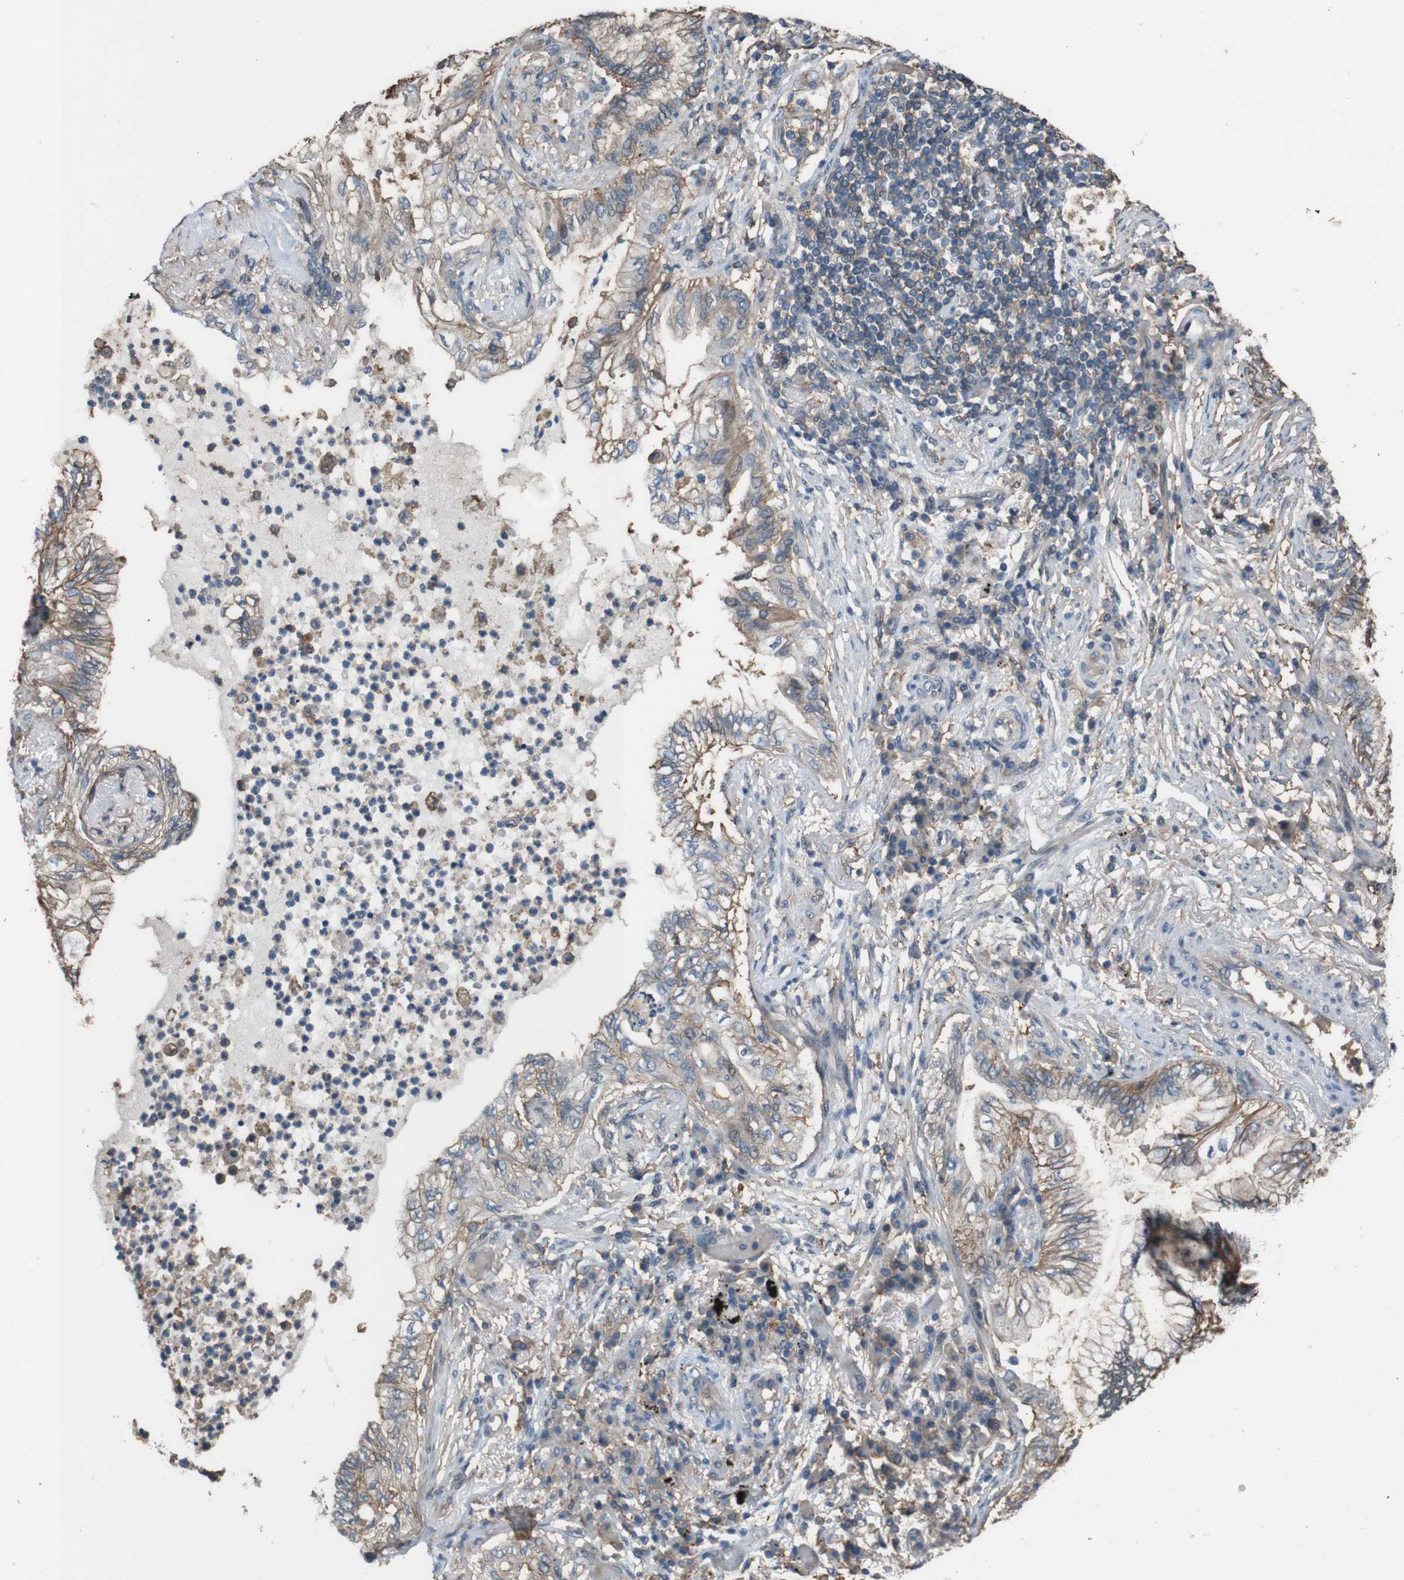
{"staining": {"intensity": "moderate", "quantity": "25%-75%", "location": "cytoplasmic/membranous"}, "tissue": "lung cancer", "cell_type": "Tumor cells", "image_type": "cancer", "snomed": [{"axis": "morphology", "description": "Normal tissue, NOS"}, {"axis": "morphology", "description": "Adenocarcinoma, NOS"}, {"axis": "topography", "description": "Bronchus"}, {"axis": "topography", "description": "Lung"}], "caption": "The image demonstrates immunohistochemical staining of lung cancer. There is moderate cytoplasmic/membranous staining is appreciated in approximately 25%-75% of tumor cells.", "gene": "ATP2B1", "patient": {"sex": "female", "age": 70}}